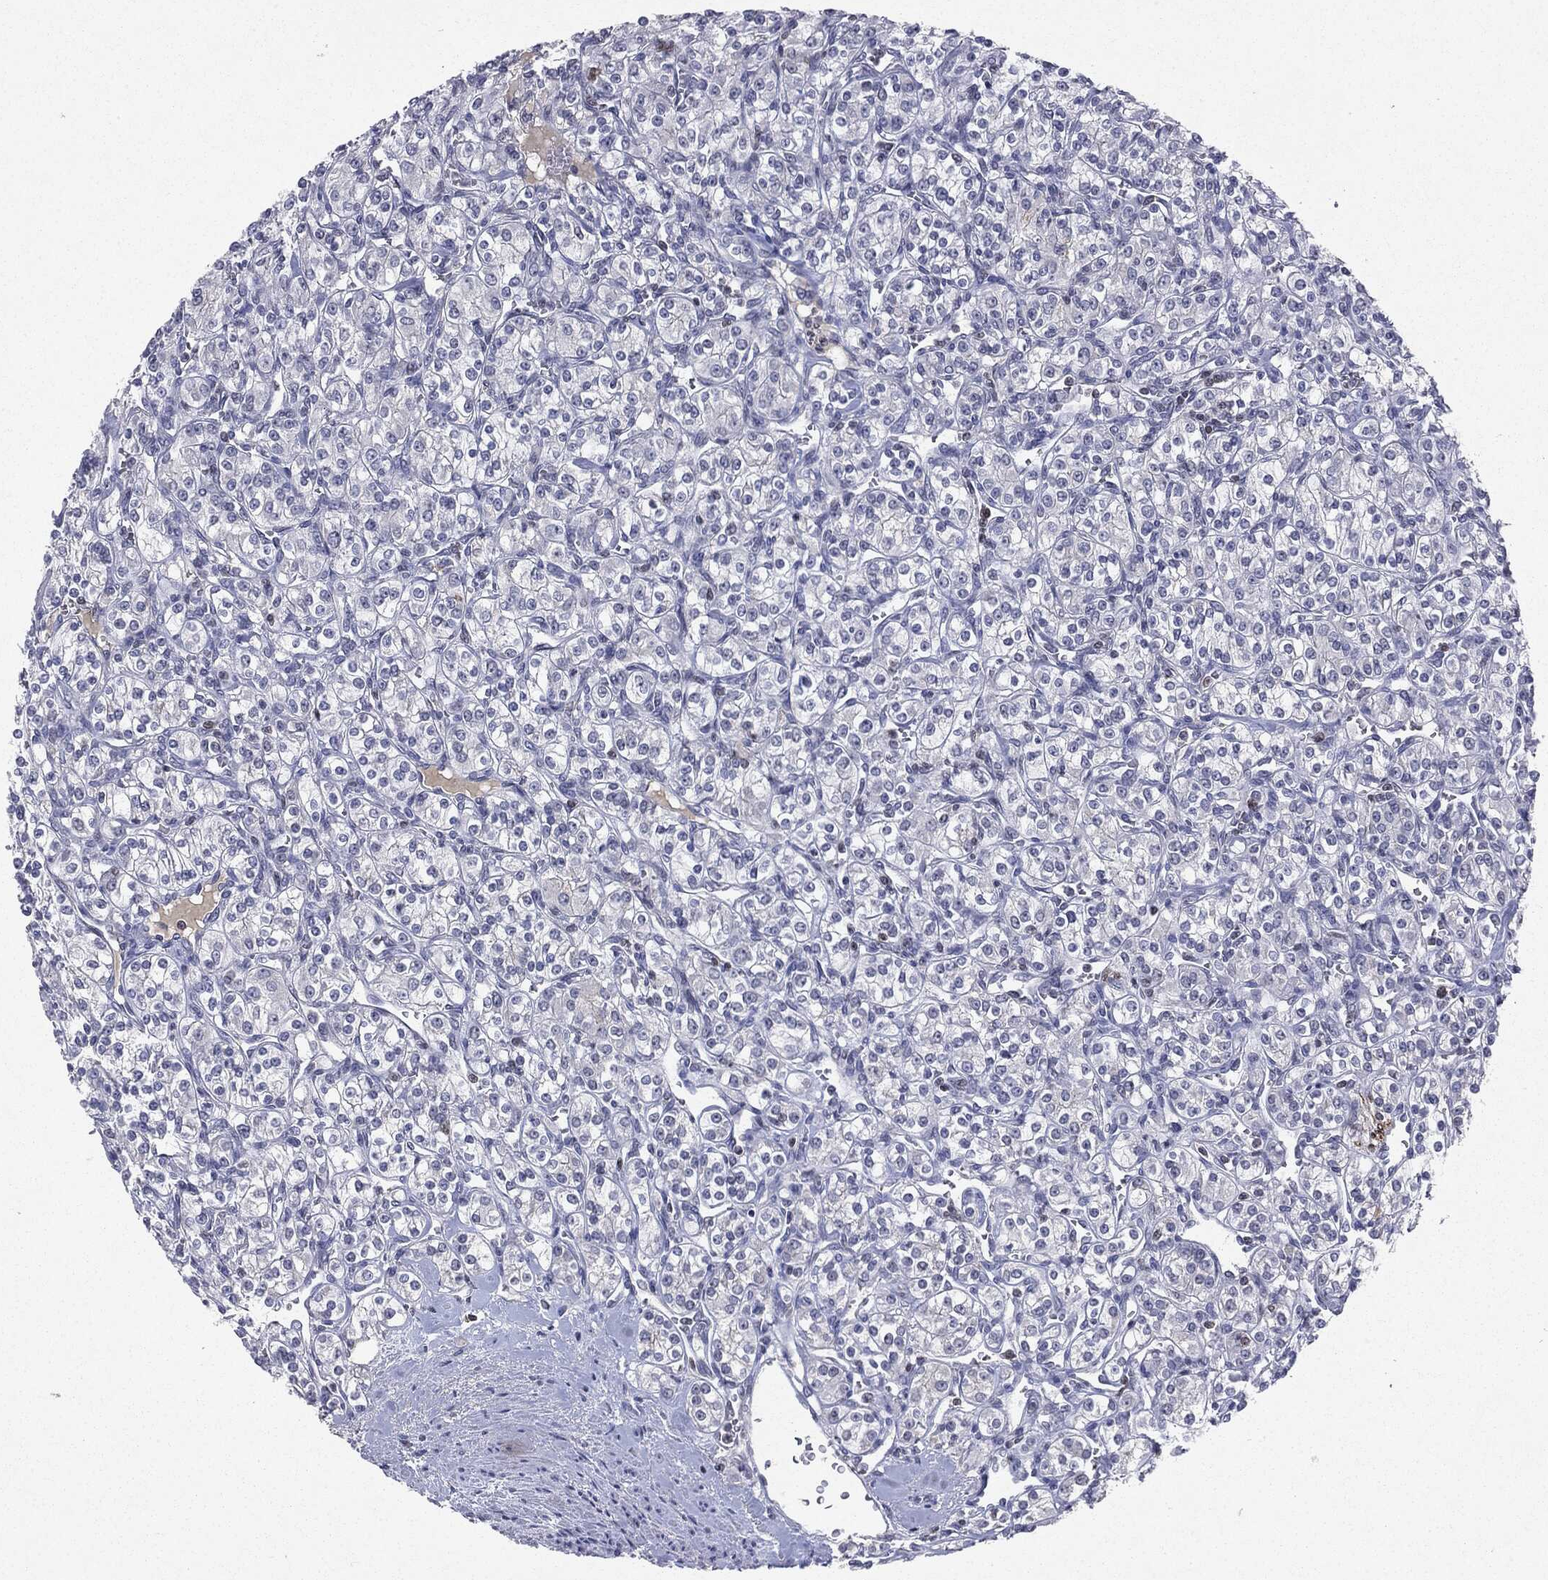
{"staining": {"intensity": "negative", "quantity": "none", "location": "none"}, "tissue": "renal cancer", "cell_type": "Tumor cells", "image_type": "cancer", "snomed": [{"axis": "morphology", "description": "Adenocarcinoma, NOS"}, {"axis": "topography", "description": "Kidney"}], "caption": "Immunohistochemistry (IHC) histopathology image of human renal cancer stained for a protein (brown), which reveals no positivity in tumor cells.", "gene": "KIF2C", "patient": {"sex": "male", "age": 77}}